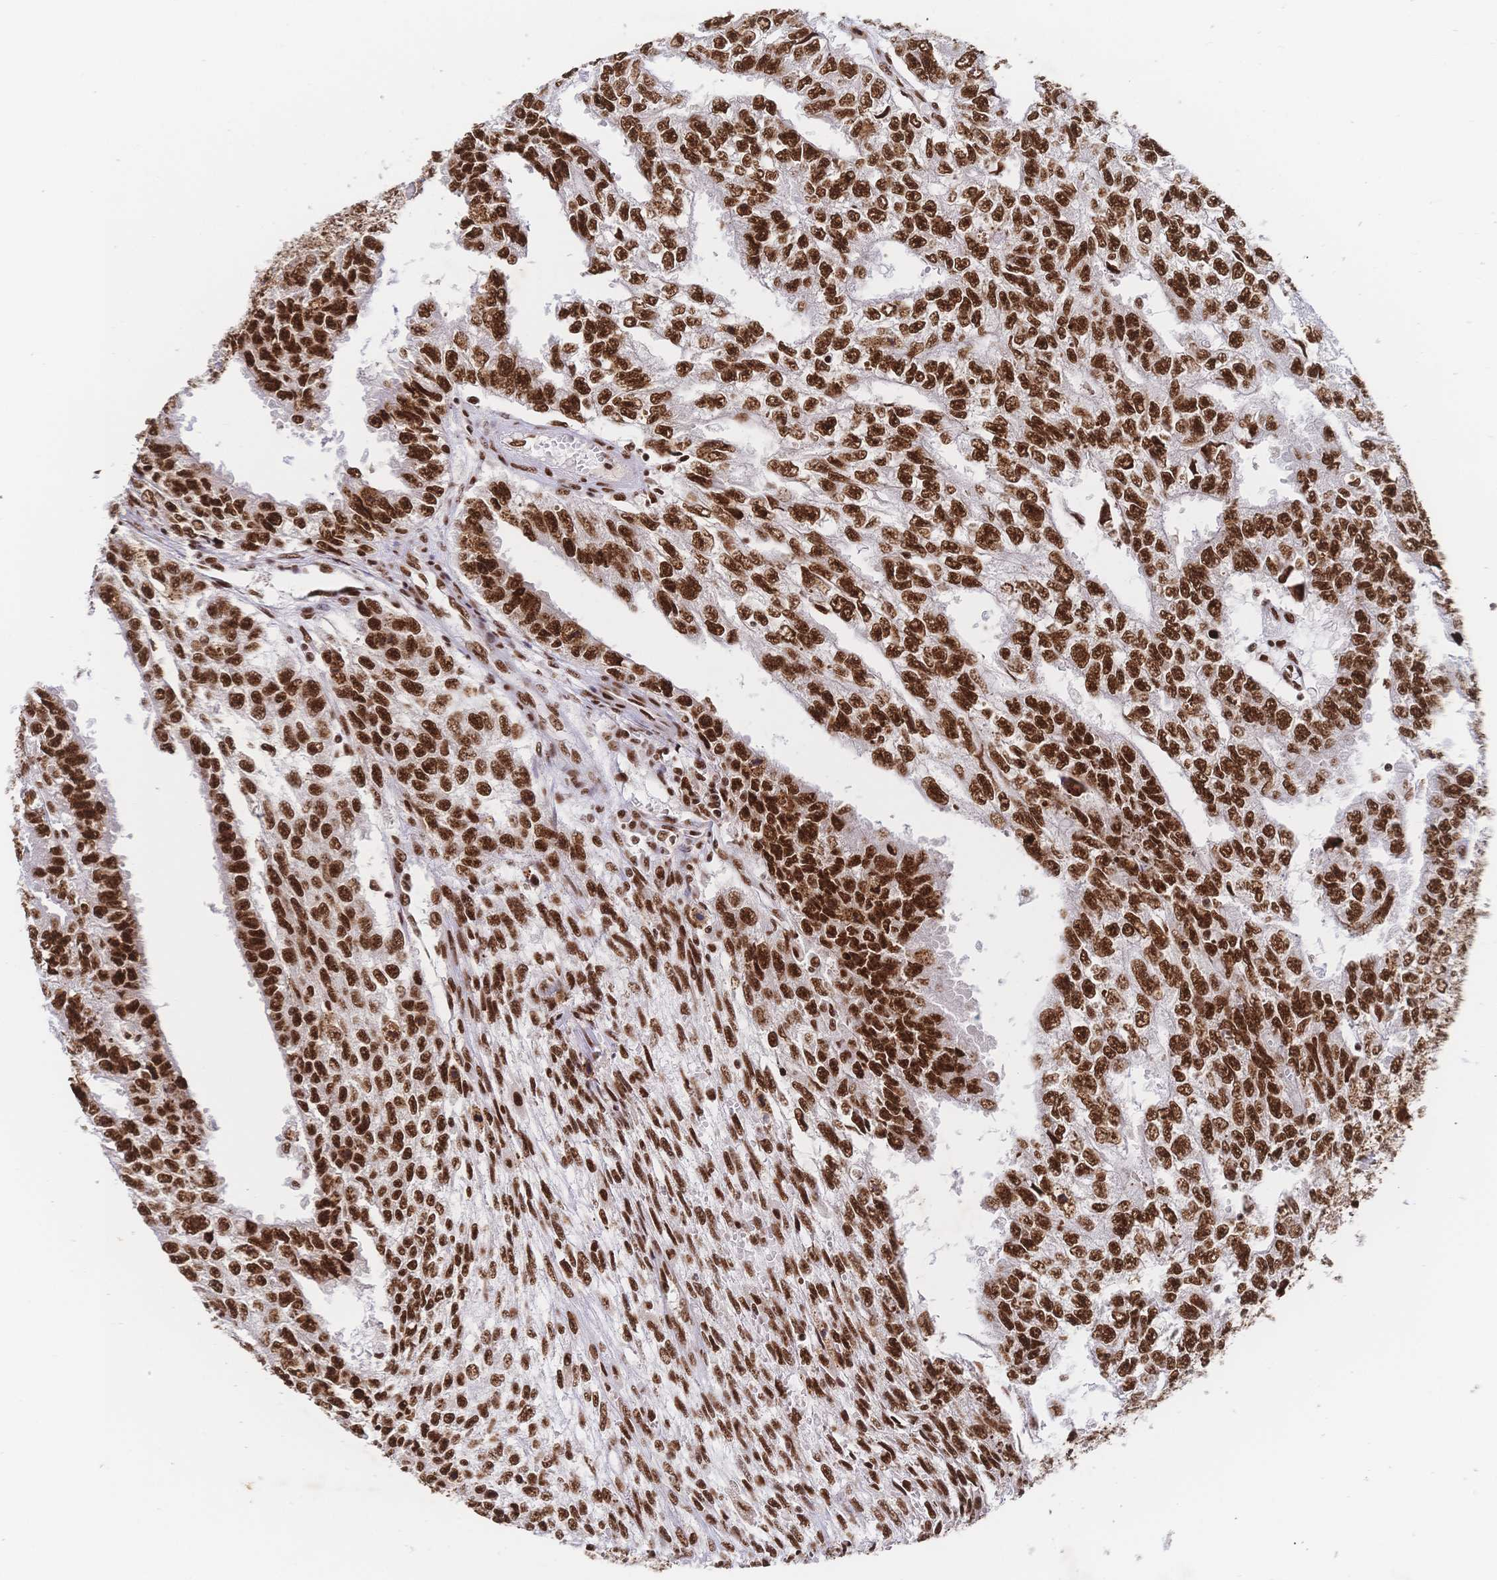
{"staining": {"intensity": "strong", "quantity": ">75%", "location": "nuclear"}, "tissue": "testis cancer", "cell_type": "Tumor cells", "image_type": "cancer", "snomed": [{"axis": "morphology", "description": "Carcinoma, Embryonal, NOS"}, {"axis": "morphology", "description": "Teratoma, malignant, NOS"}, {"axis": "topography", "description": "Testis"}], "caption": "Testis cancer stained for a protein (brown) demonstrates strong nuclear positive positivity in about >75% of tumor cells.", "gene": "SRSF1", "patient": {"sex": "male", "age": 24}}